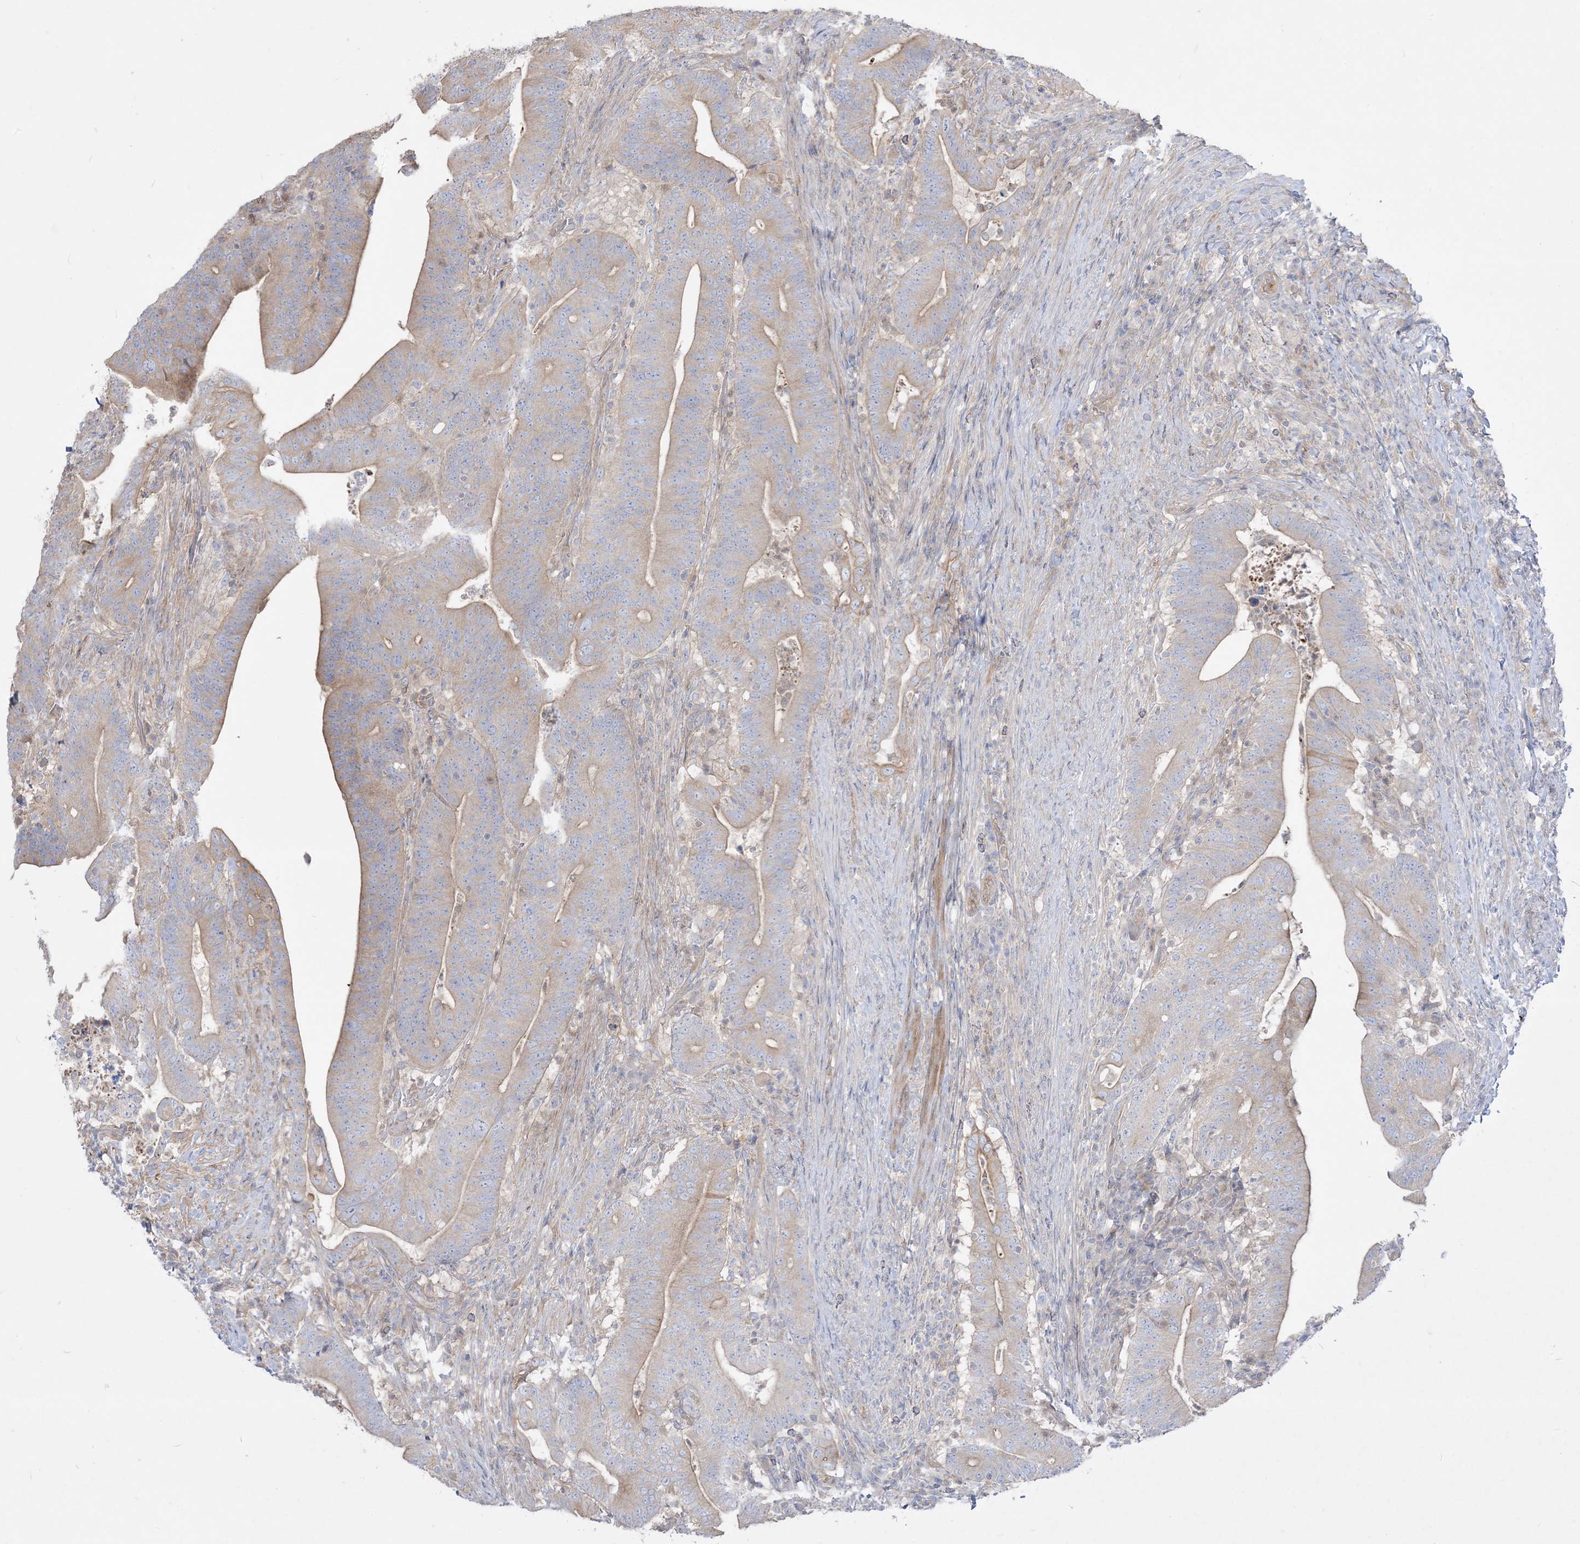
{"staining": {"intensity": "weak", "quantity": ">75%", "location": "cytoplasmic/membranous"}, "tissue": "colorectal cancer", "cell_type": "Tumor cells", "image_type": "cancer", "snomed": [{"axis": "morphology", "description": "Adenocarcinoma, NOS"}, {"axis": "topography", "description": "Colon"}], "caption": "Protein staining of adenocarcinoma (colorectal) tissue displays weak cytoplasmic/membranous positivity in approximately >75% of tumor cells.", "gene": "ARHGEF9", "patient": {"sex": "female", "age": 66}}